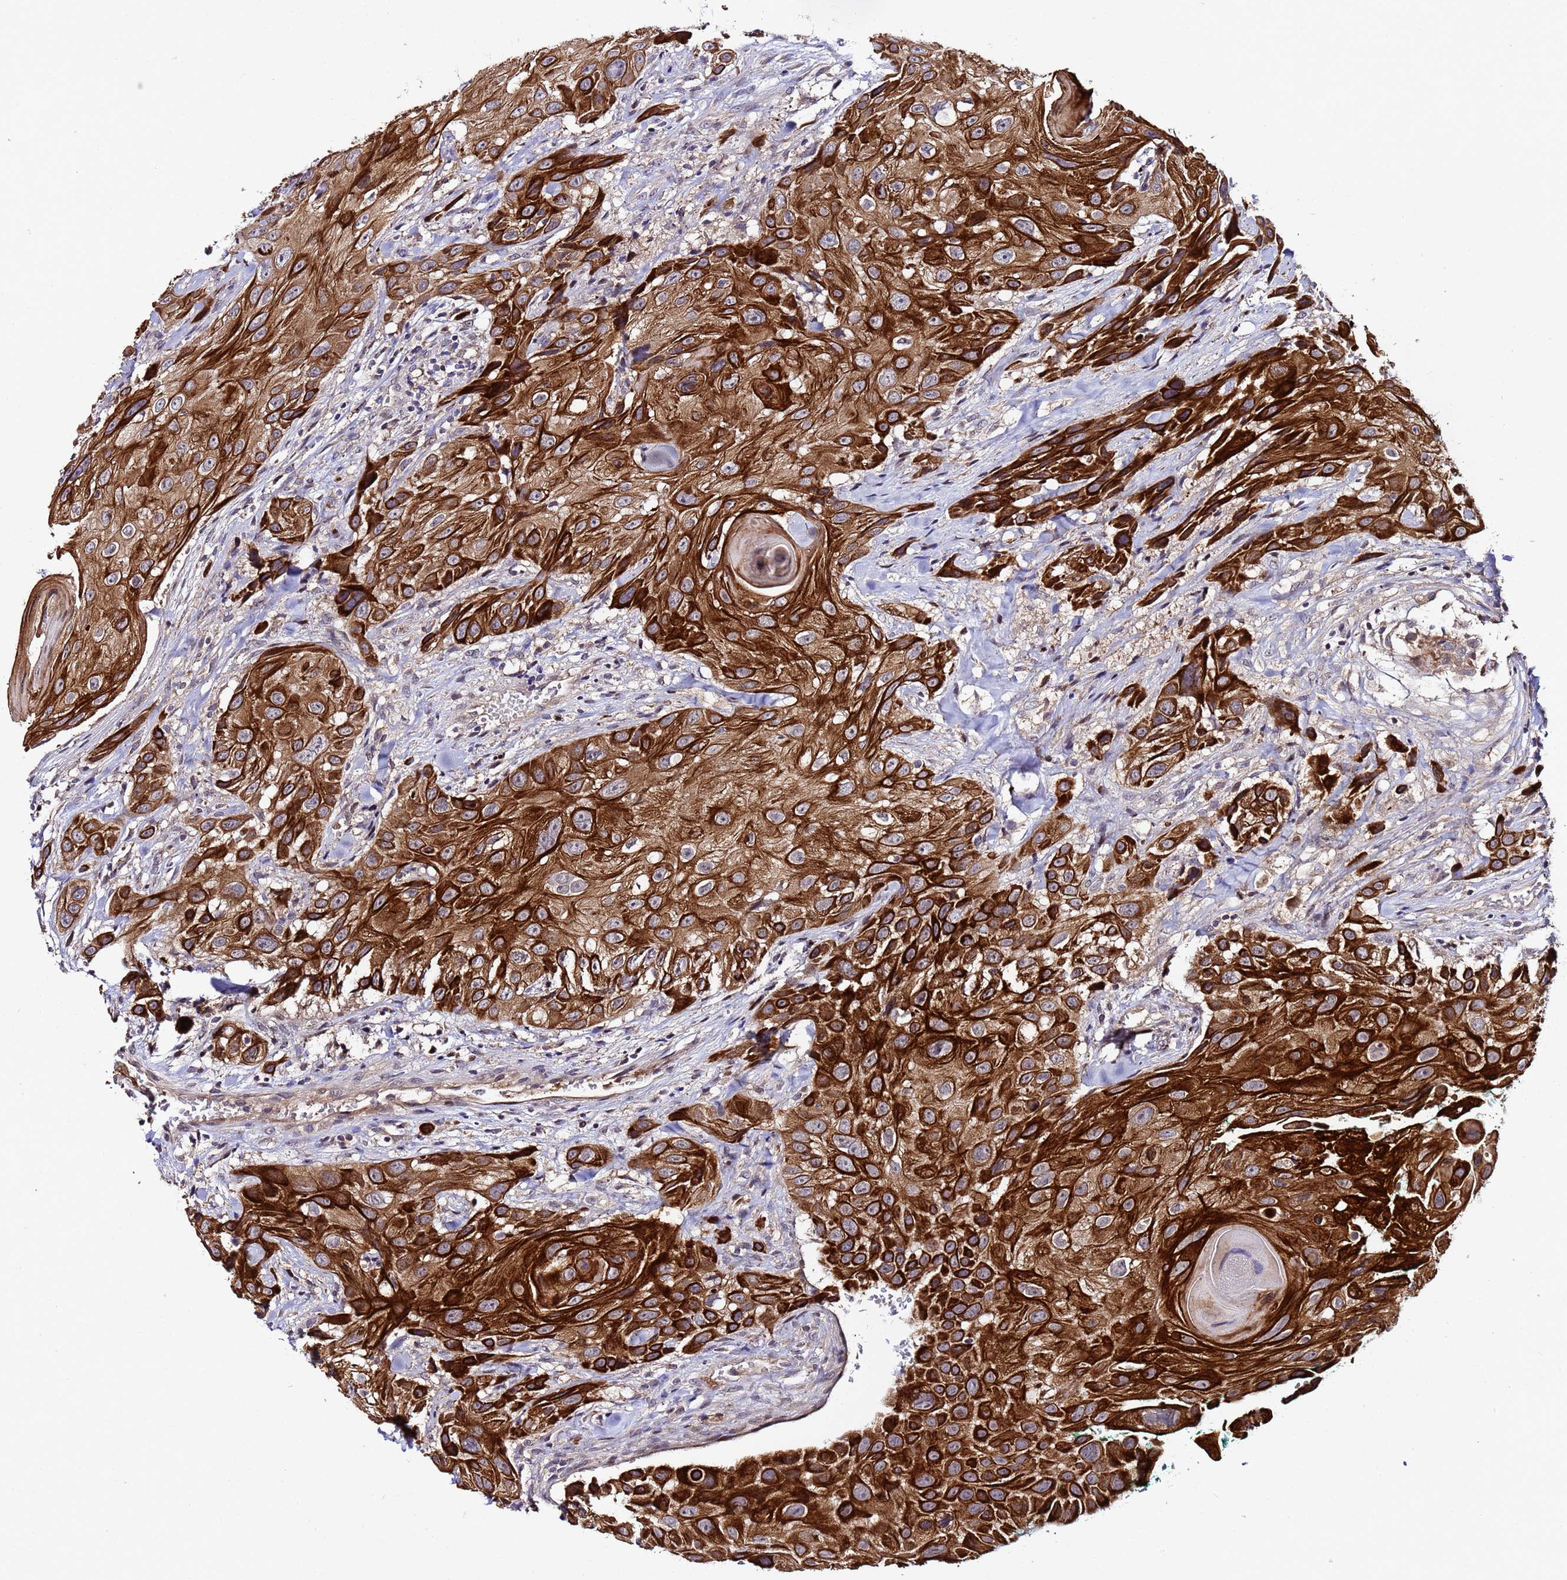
{"staining": {"intensity": "strong", "quantity": ">75%", "location": "cytoplasmic/membranous"}, "tissue": "head and neck cancer", "cell_type": "Tumor cells", "image_type": "cancer", "snomed": [{"axis": "morphology", "description": "Squamous cell carcinoma, NOS"}, {"axis": "topography", "description": "Head-Neck"}], "caption": "Head and neck cancer tissue shows strong cytoplasmic/membranous expression in about >75% of tumor cells (DAB (3,3'-diaminobenzidine) IHC with brightfield microscopy, high magnification).", "gene": "PLXDC2", "patient": {"sex": "male", "age": 81}}